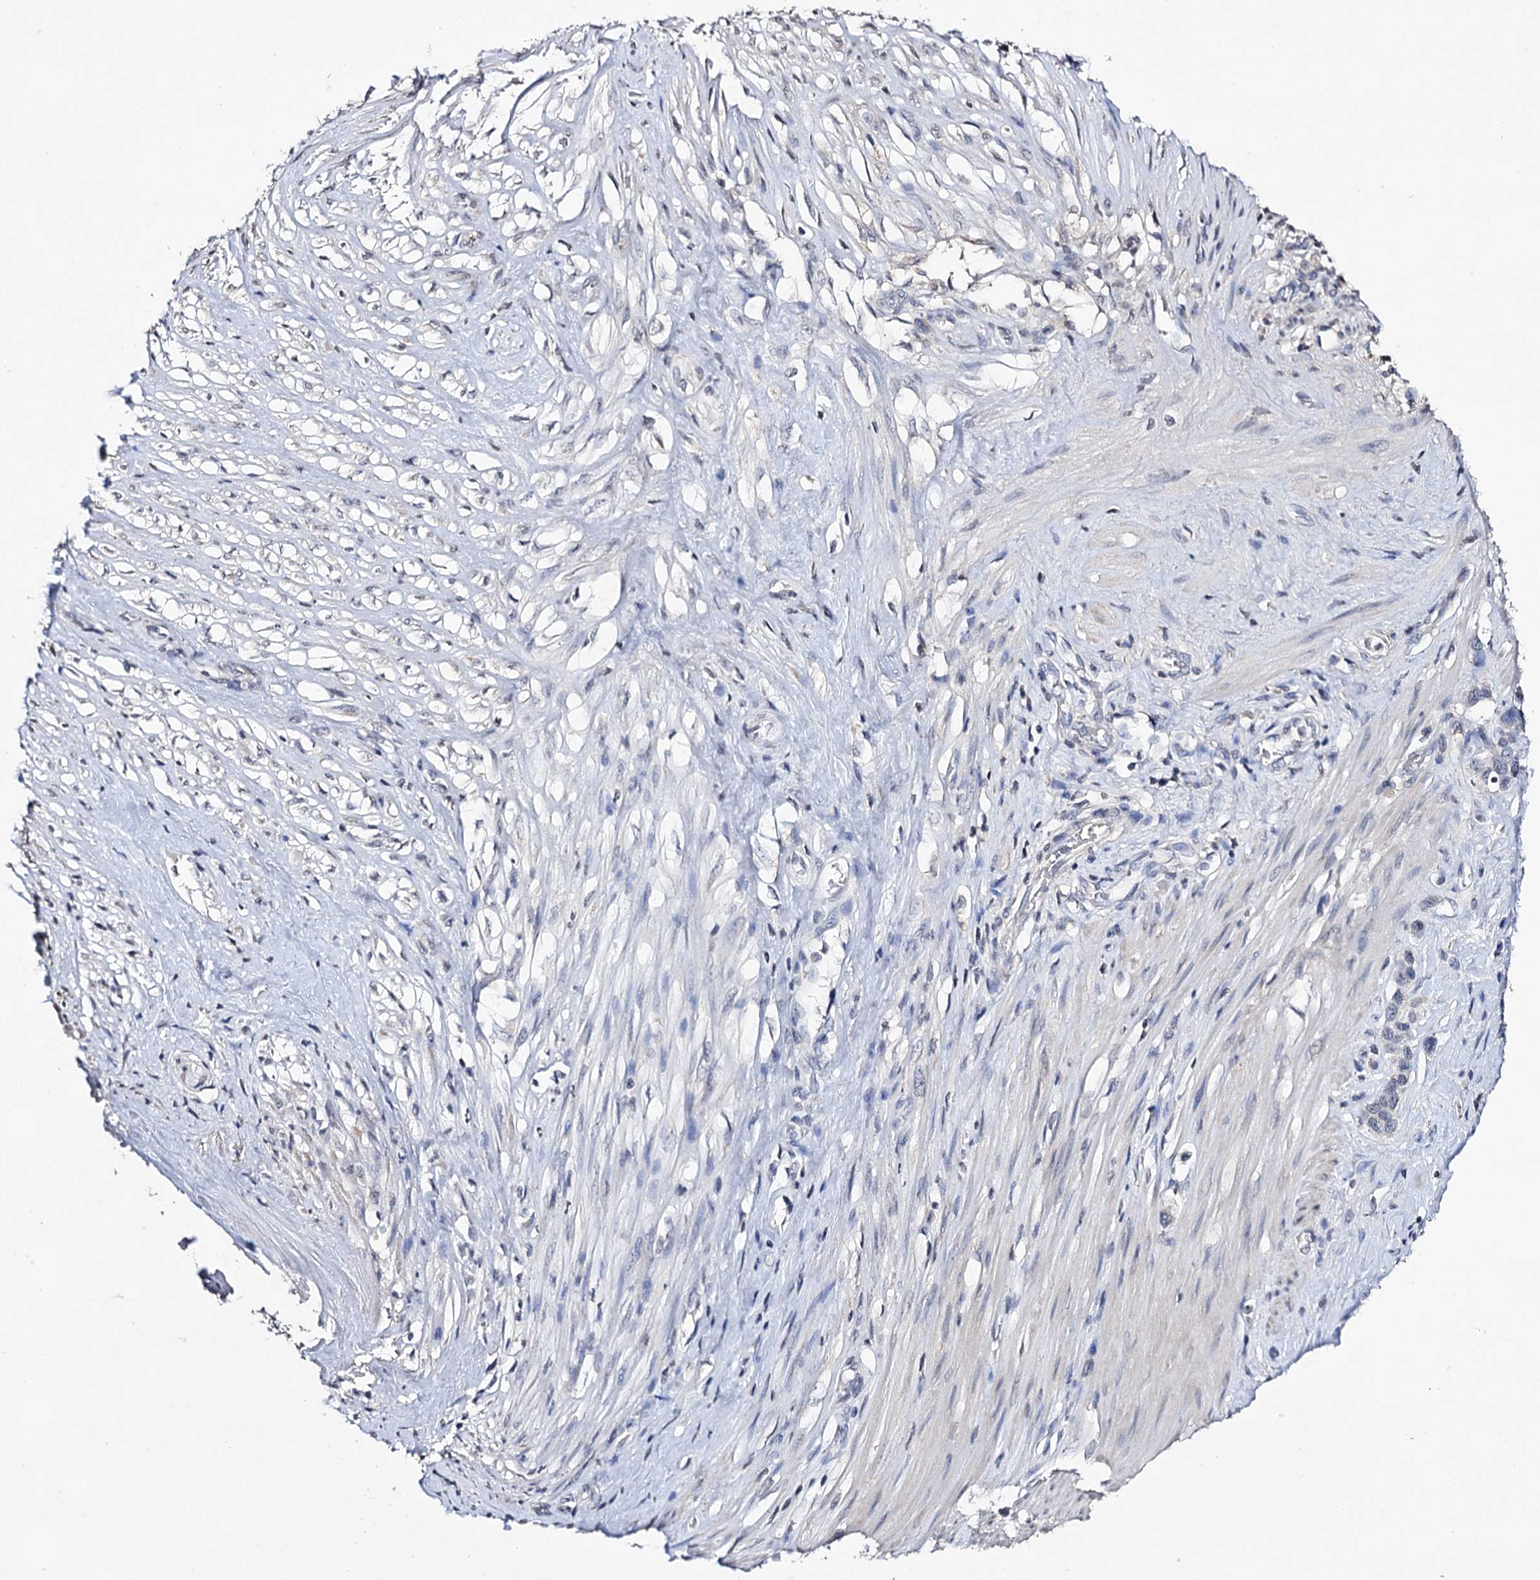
{"staining": {"intensity": "negative", "quantity": "none", "location": "none"}, "tissue": "stomach cancer", "cell_type": "Tumor cells", "image_type": "cancer", "snomed": [{"axis": "morphology", "description": "Adenocarcinoma, NOS"}, {"axis": "morphology", "description": "Adenocarcinoma, High grade"}, {"axis": "topography", "description": "Stomach, upper"}, {"axis": "topography", "description": "Stomach, lower"}], "caption": "High power microscopy image of an IHC photomicrograph of stomach cancer, revealing no significant staining in tumor cells. Brightfield microscopy of IHC stained with DAB (3,3'-diaminobenzidine) (brown) and hematoxylin (blue), captured at high magnification.", "gene": "PLIN1", "patient": {"sex": "female", "age": 65}}